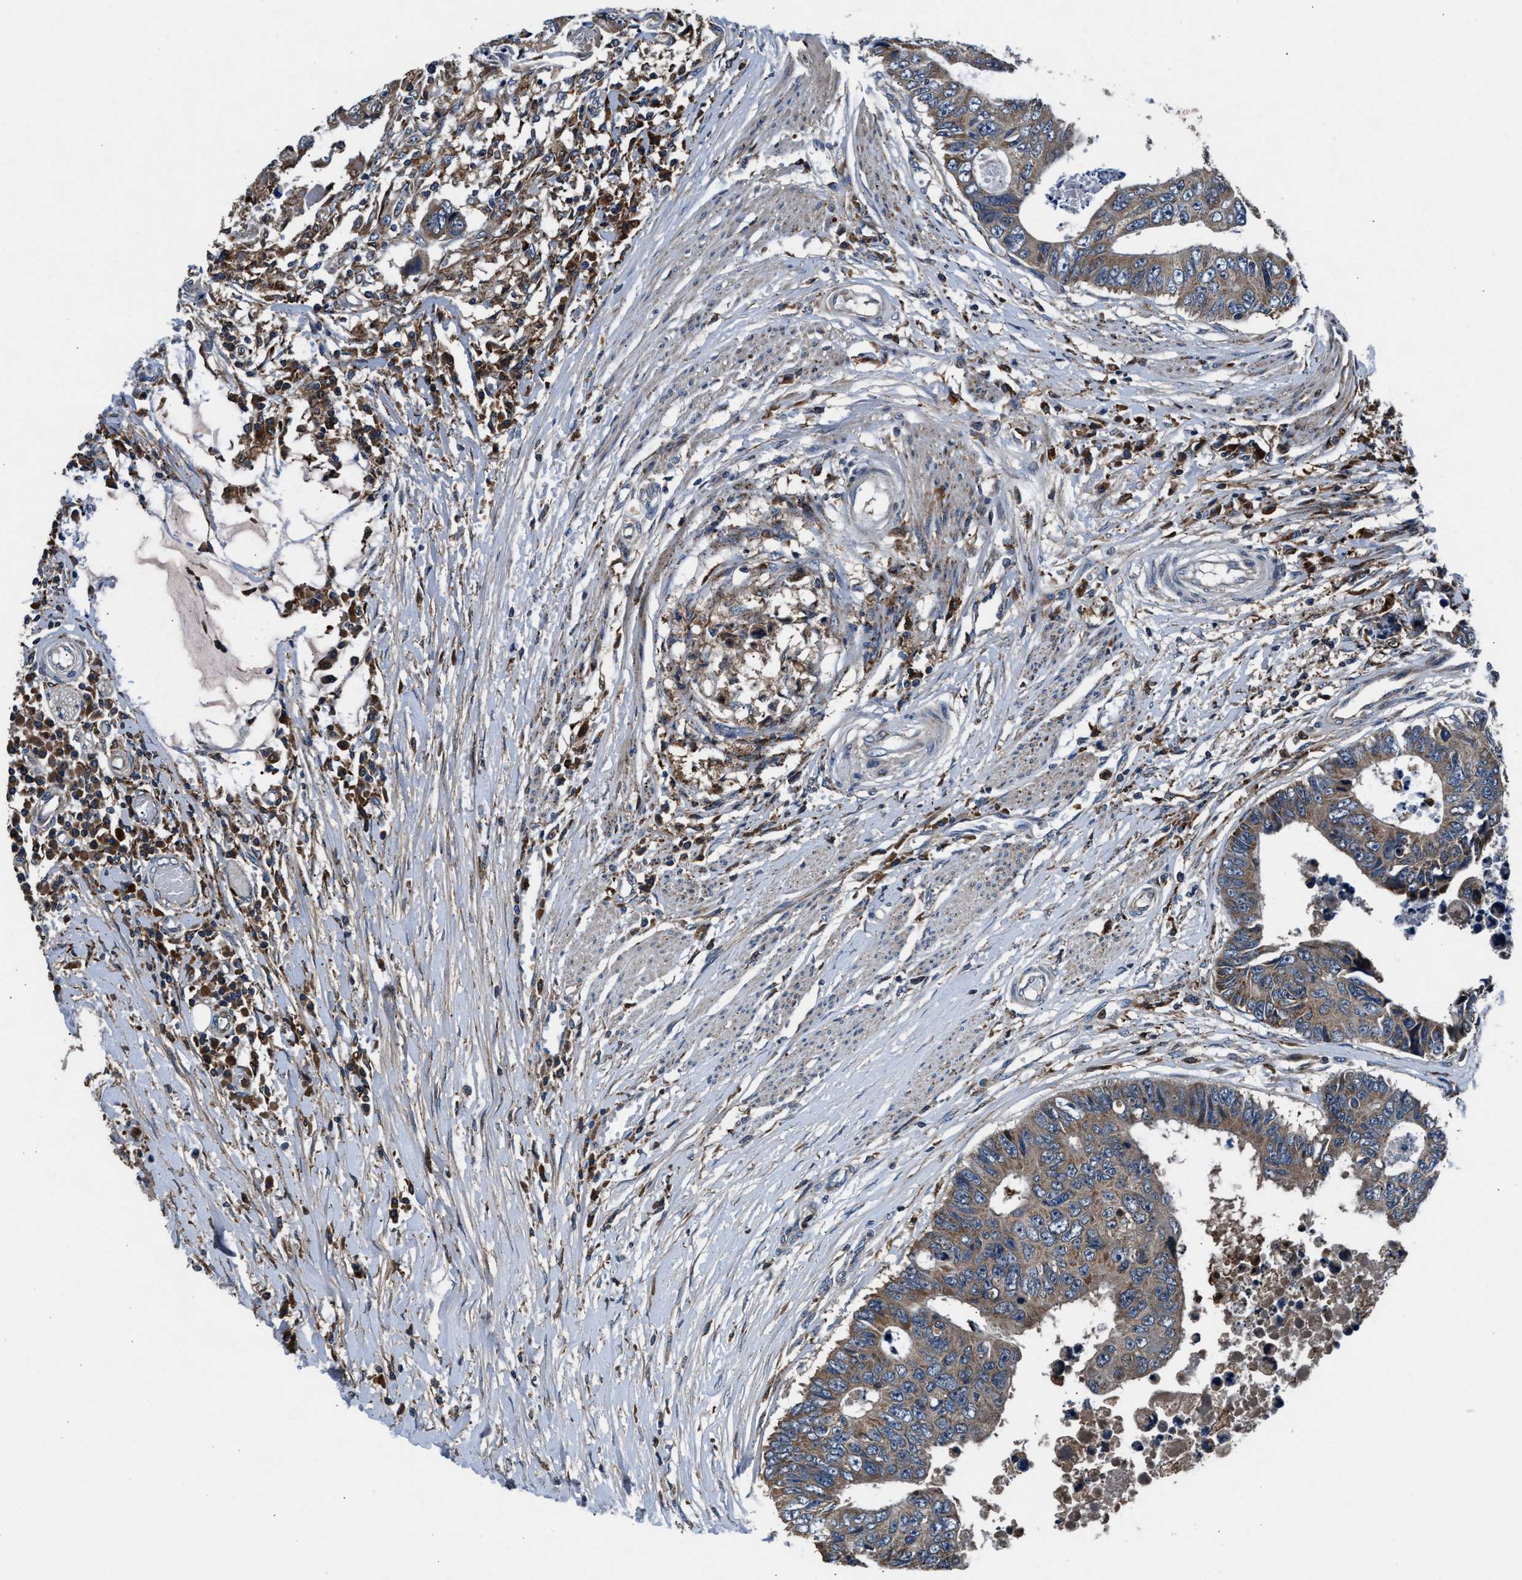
{"staining": {"intensity": "weak", "quantity": ">75%", "location": "cytoplasmic/membranous"}, "tissue": "colorectal cancer", "cell_type": "Tumor cells", "image_type": "cancer", "snomed": [{"axis": "morphology", "description": "Adenocarcinoma, NOS"}, {"axis": "topography", "description": "Rectum"}], "caption": "Weak cytoplasmic/membranous protein staining is present in about >75% of tumor cells in colorectal cancer.", "gene": "FAM221A", "patient": {"sex": "male", "age": 84}}